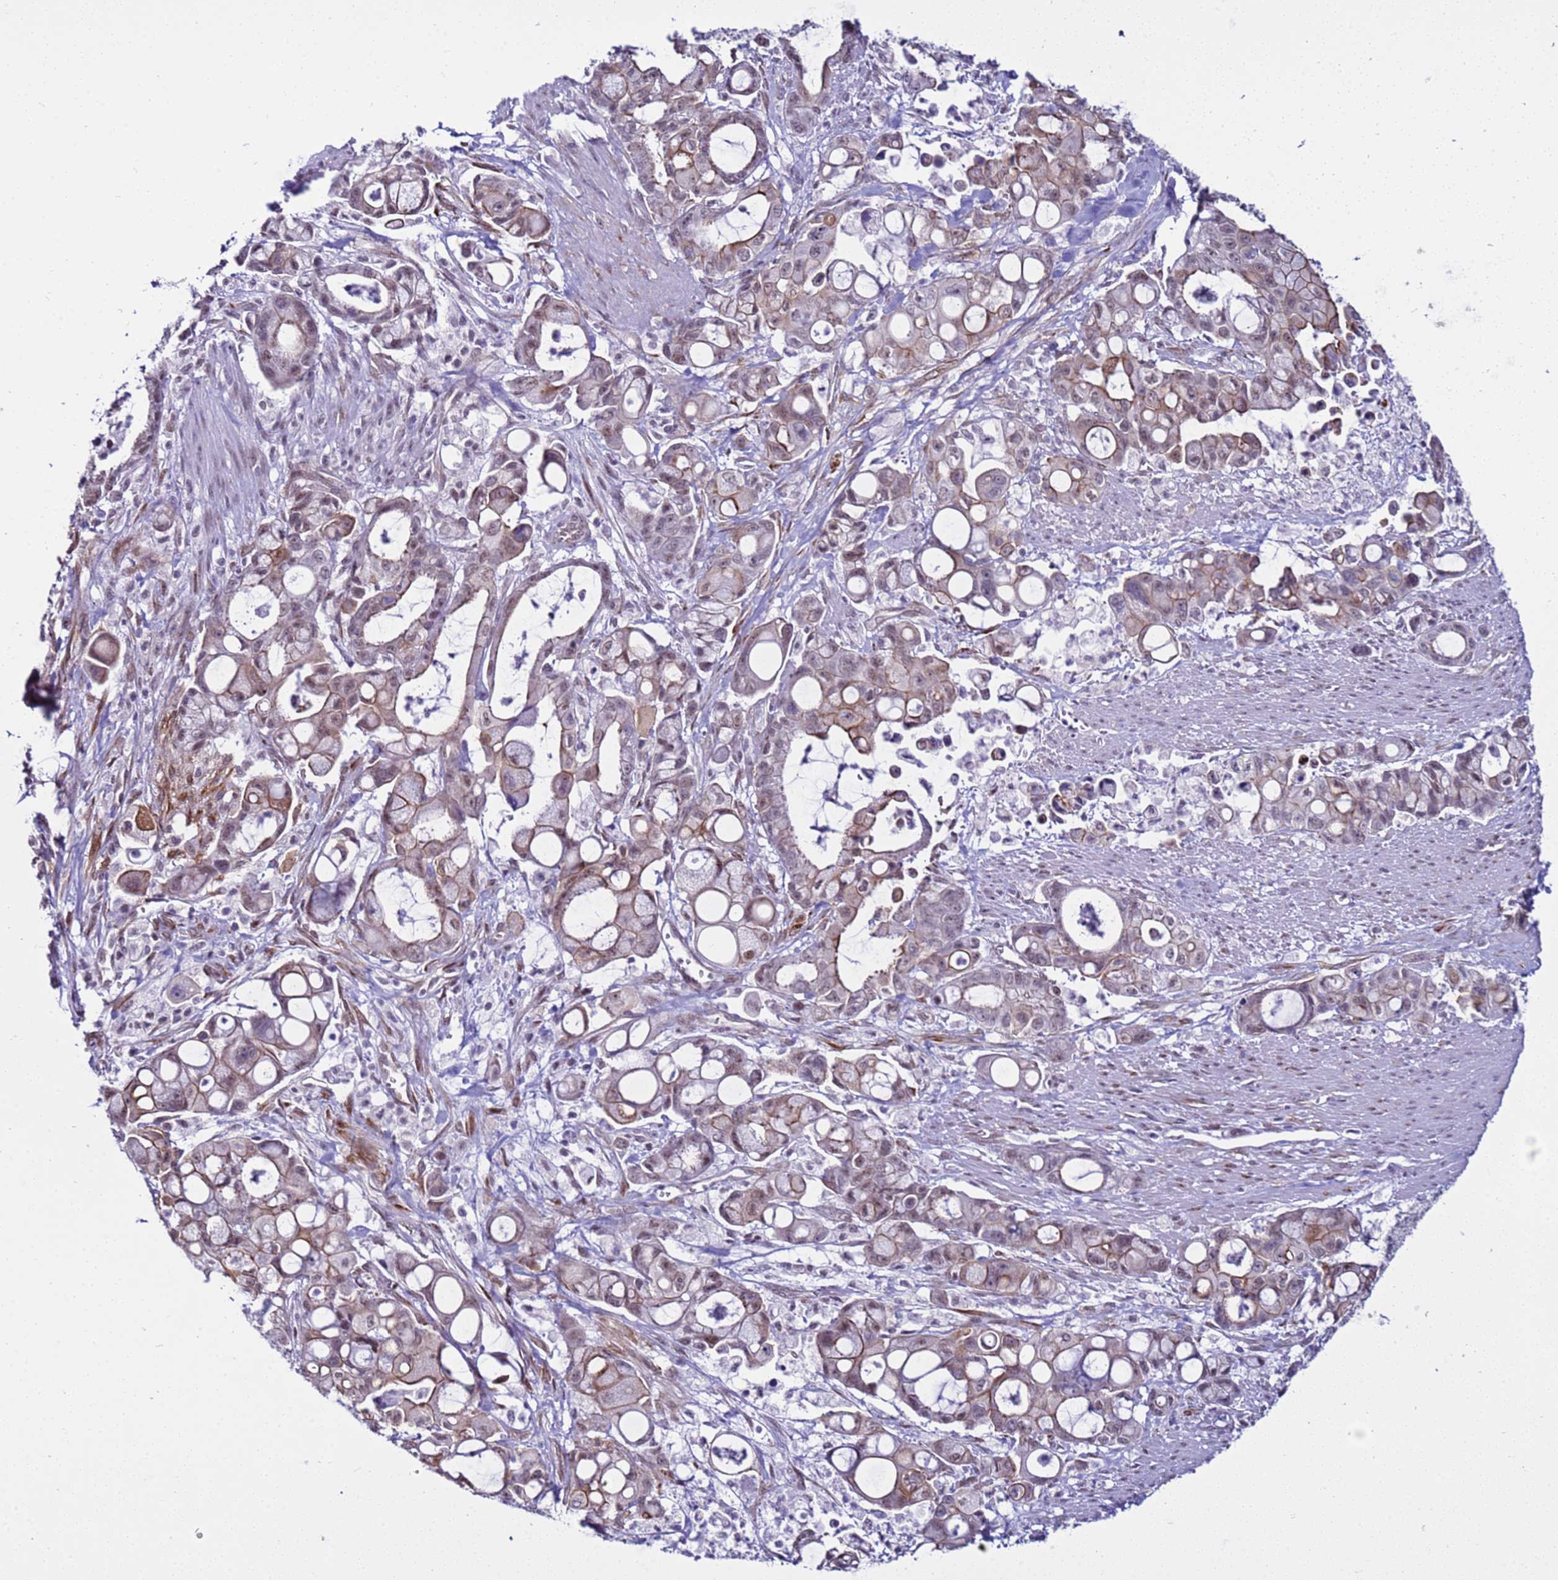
{"staining": {"intensity": "moderate", "quantity": "25%-75%", "location": "cytoplasmic/membranous,nuclear"}, "tissue": "pancreatic cancer", "cell_type": "Tumor cells", "image_type": "cancer", "snomed": [{"axis": "morphology", "description": "Adenocarcinoma, NOS"}, {"axis": "topography", "description": "Pancreas"}], "caption": "Pancreatic adenocarcinoma was stained to show a protein in brown. There is medium levels of moderate cytoplasmic/membranous and nuclear expression in about 25%-75% of tumor cells.", "gene": "LRRC10B", "patient": {"sex": "male", "age": 68}}